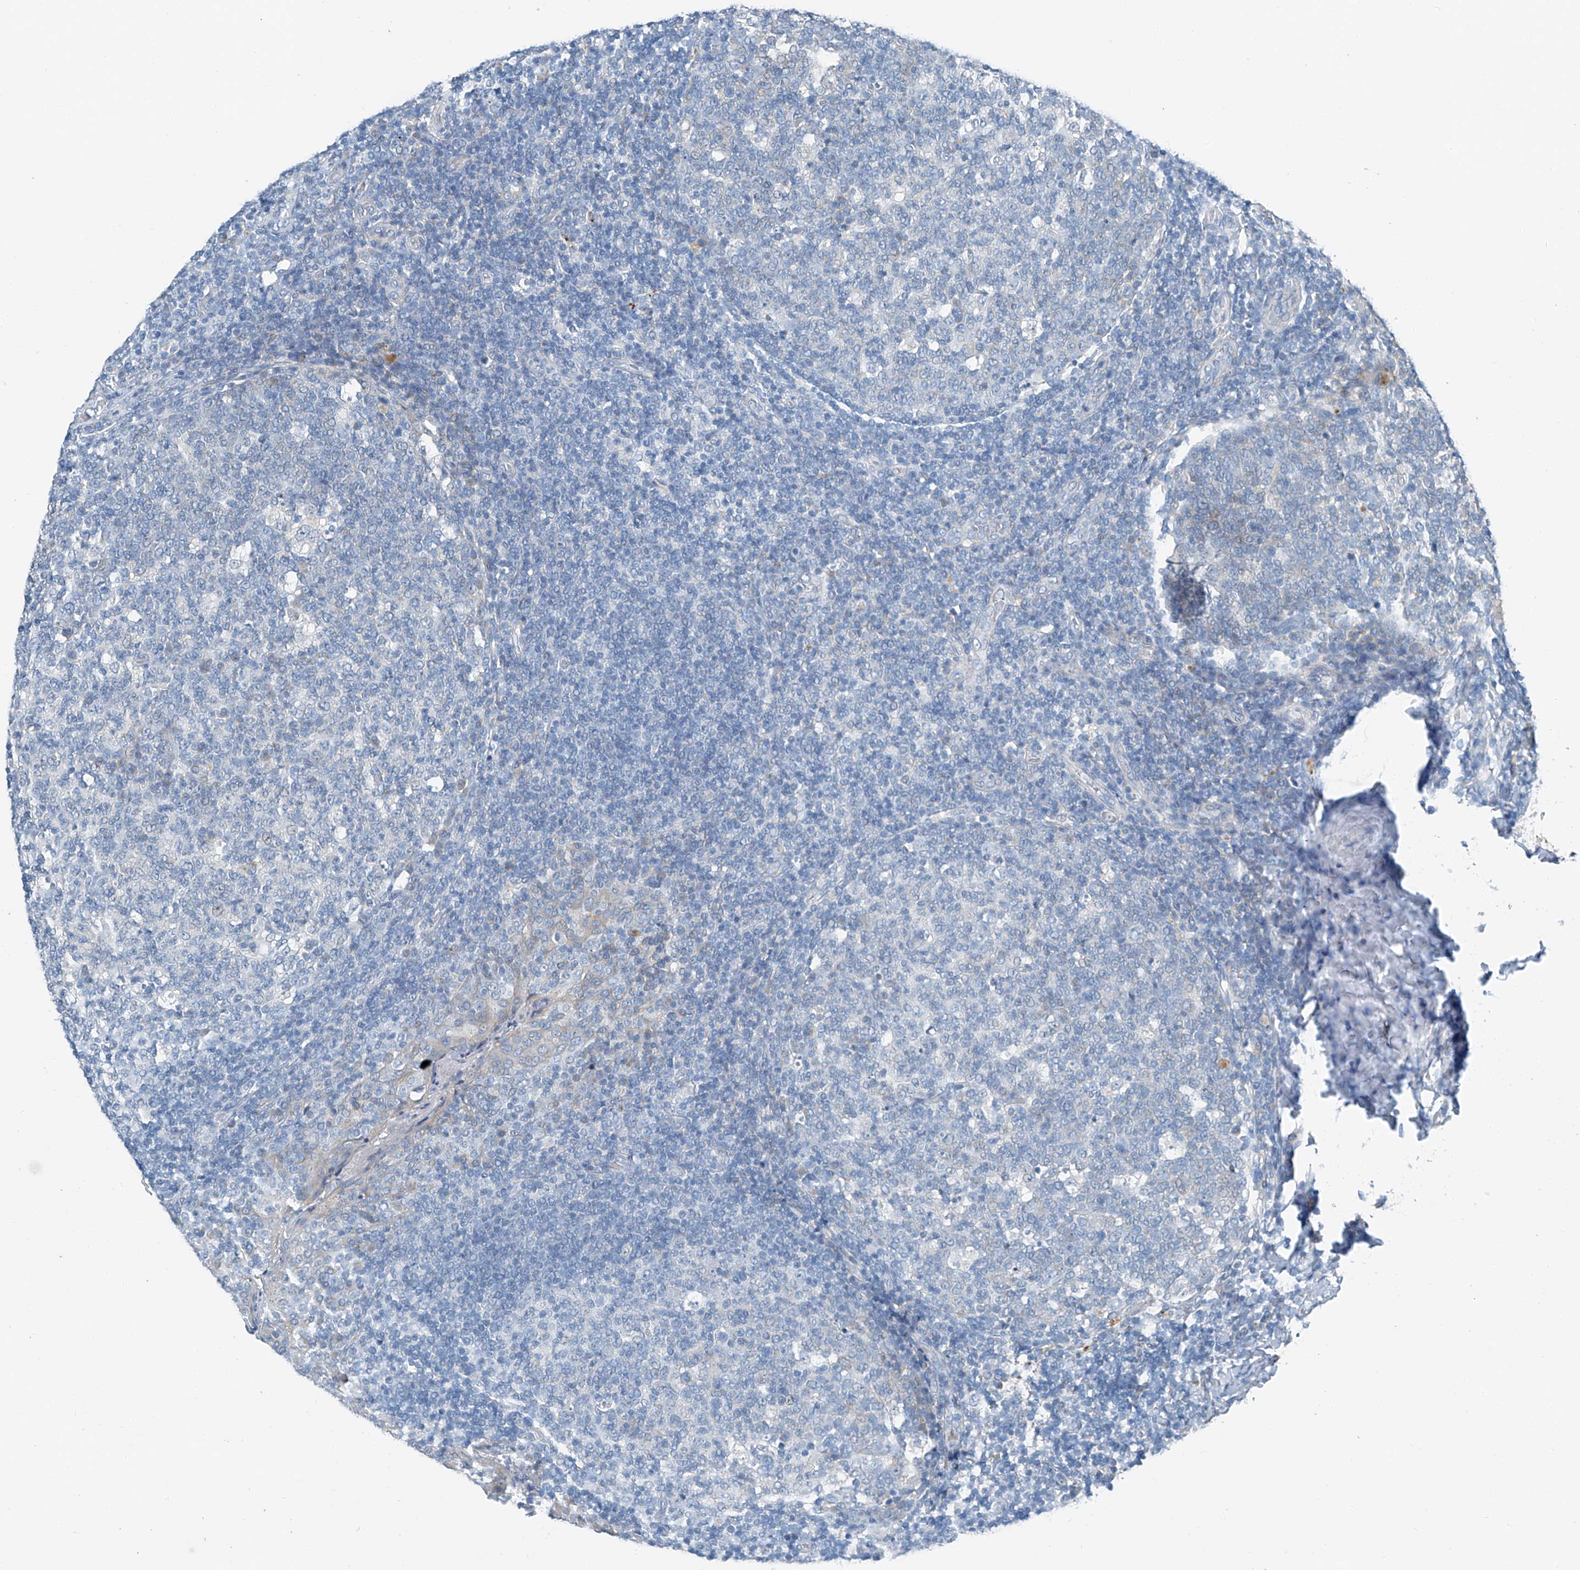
{"staining": {"intensity": "negative", "quantity": "none", "location": "none"}, "tissue": "tonsil", "cell_type": "Germinal center cells", "image_type": "normal", "snomed": [{"axis": "morphology", "description": "Normal tissue, NOS"}, {"axis": "topography", "description": "Tonsil"}], "caption": "The photomicrograph displays no staining of germinal center cells in unremarkable tonsil.", "gene": "MDGA1", "patient": {"sex": "female", "age": 19}}